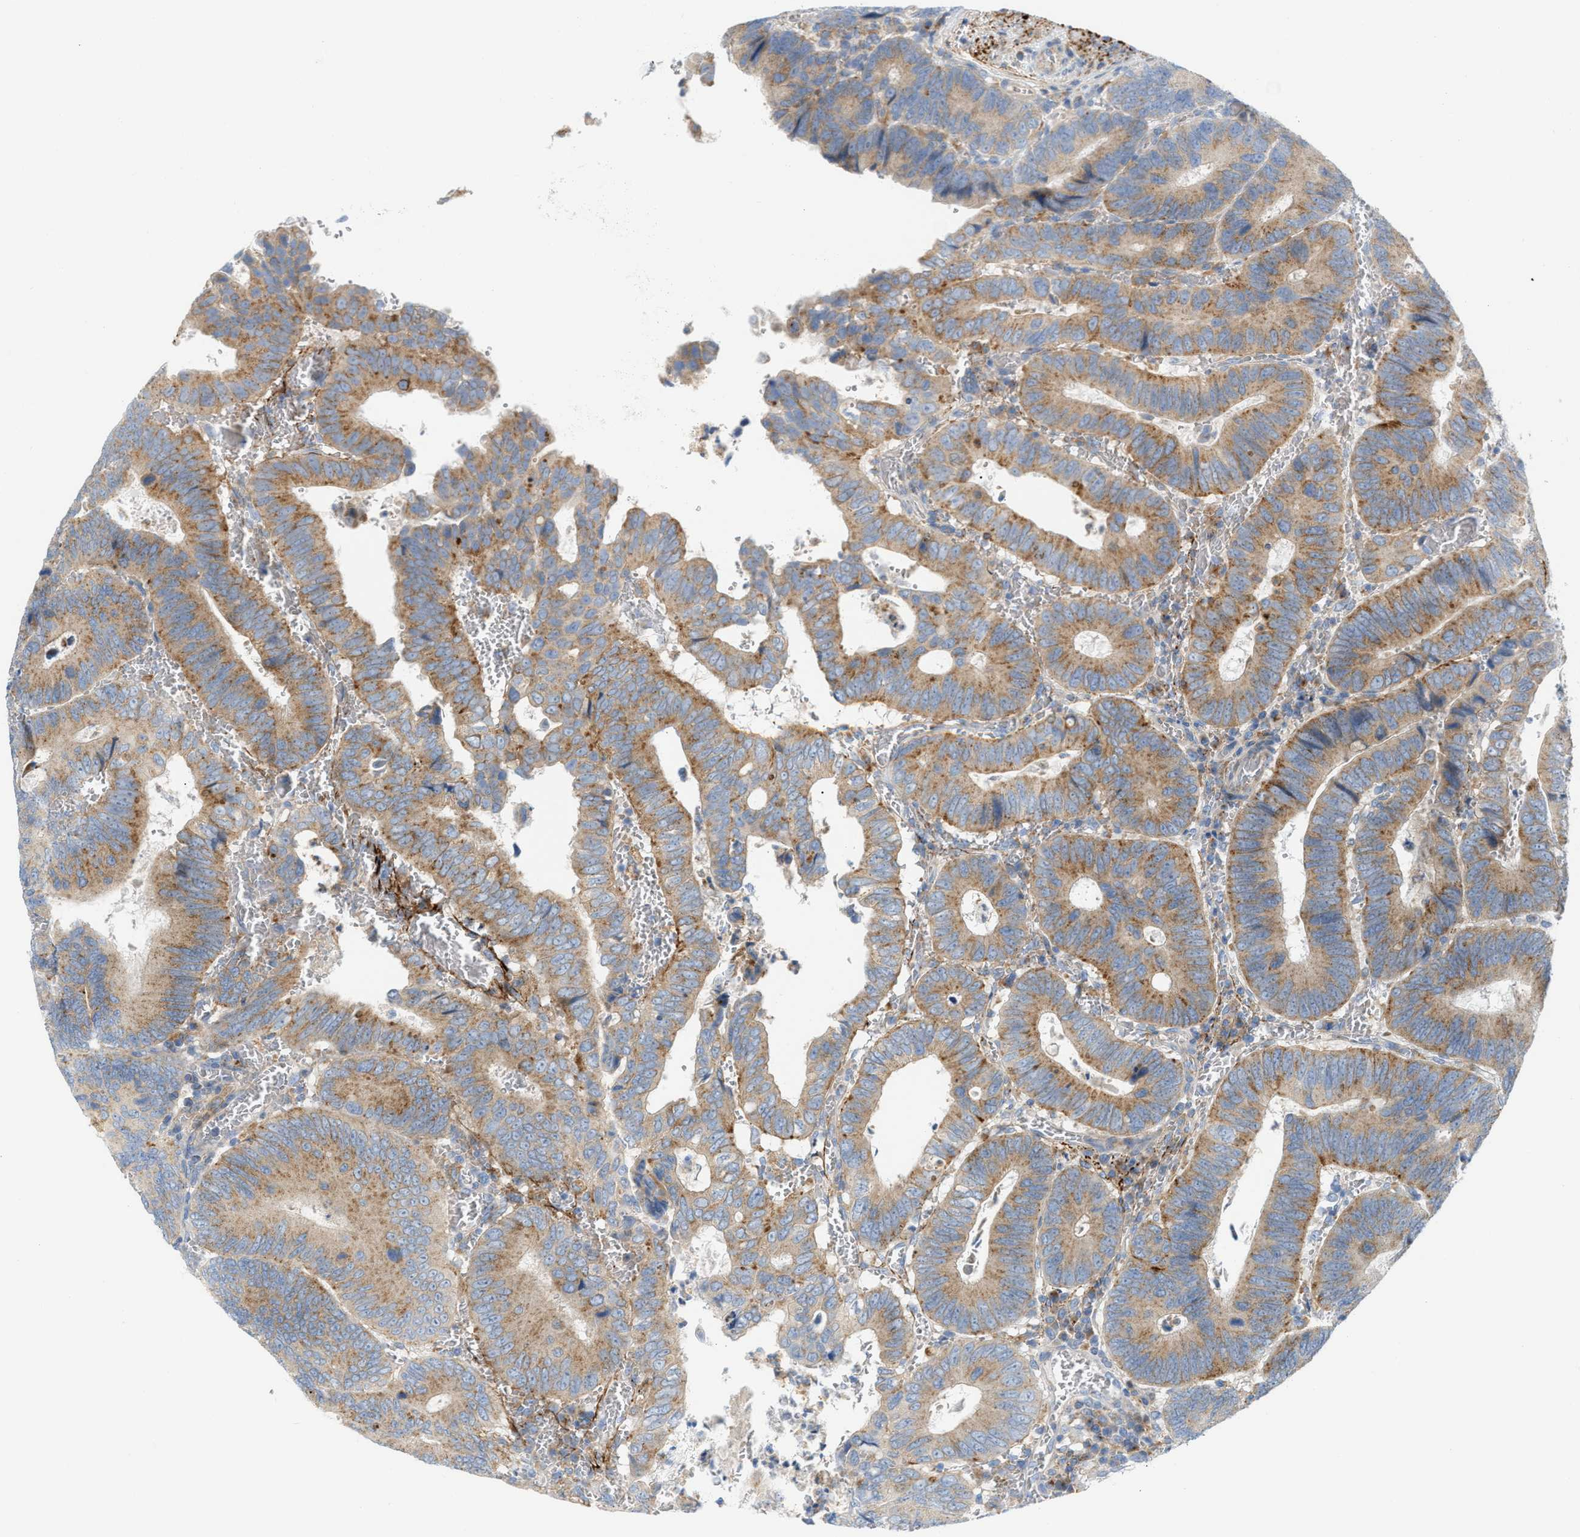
{"staining": {"intensity": "moderate", "quantity": ">75%", "location": "cytoplasmic/membranous"}, "tissue": "colorectal cancer", "cell_type": "Tumor cells", "image_type": "cancer", "snomed": [{"axis": "morphology", "description": "Inflammation, NOS"}, {"axis": "morphology", "description": "Adenocarcinoma, NOS"}, {"axis": "topography", "description": "Colon"}], "caption": "Immunohistochemistry (IHC) (DAB (3,3'-diaminobenzidine)) staining of human colorectal adenocarcinoma displays moderate cytoplasmic/membranous protein positivity in approximately >75% of tumor cells.", "gene": "LMBRD1", "patient": {"sex": "male", "age": 72}}